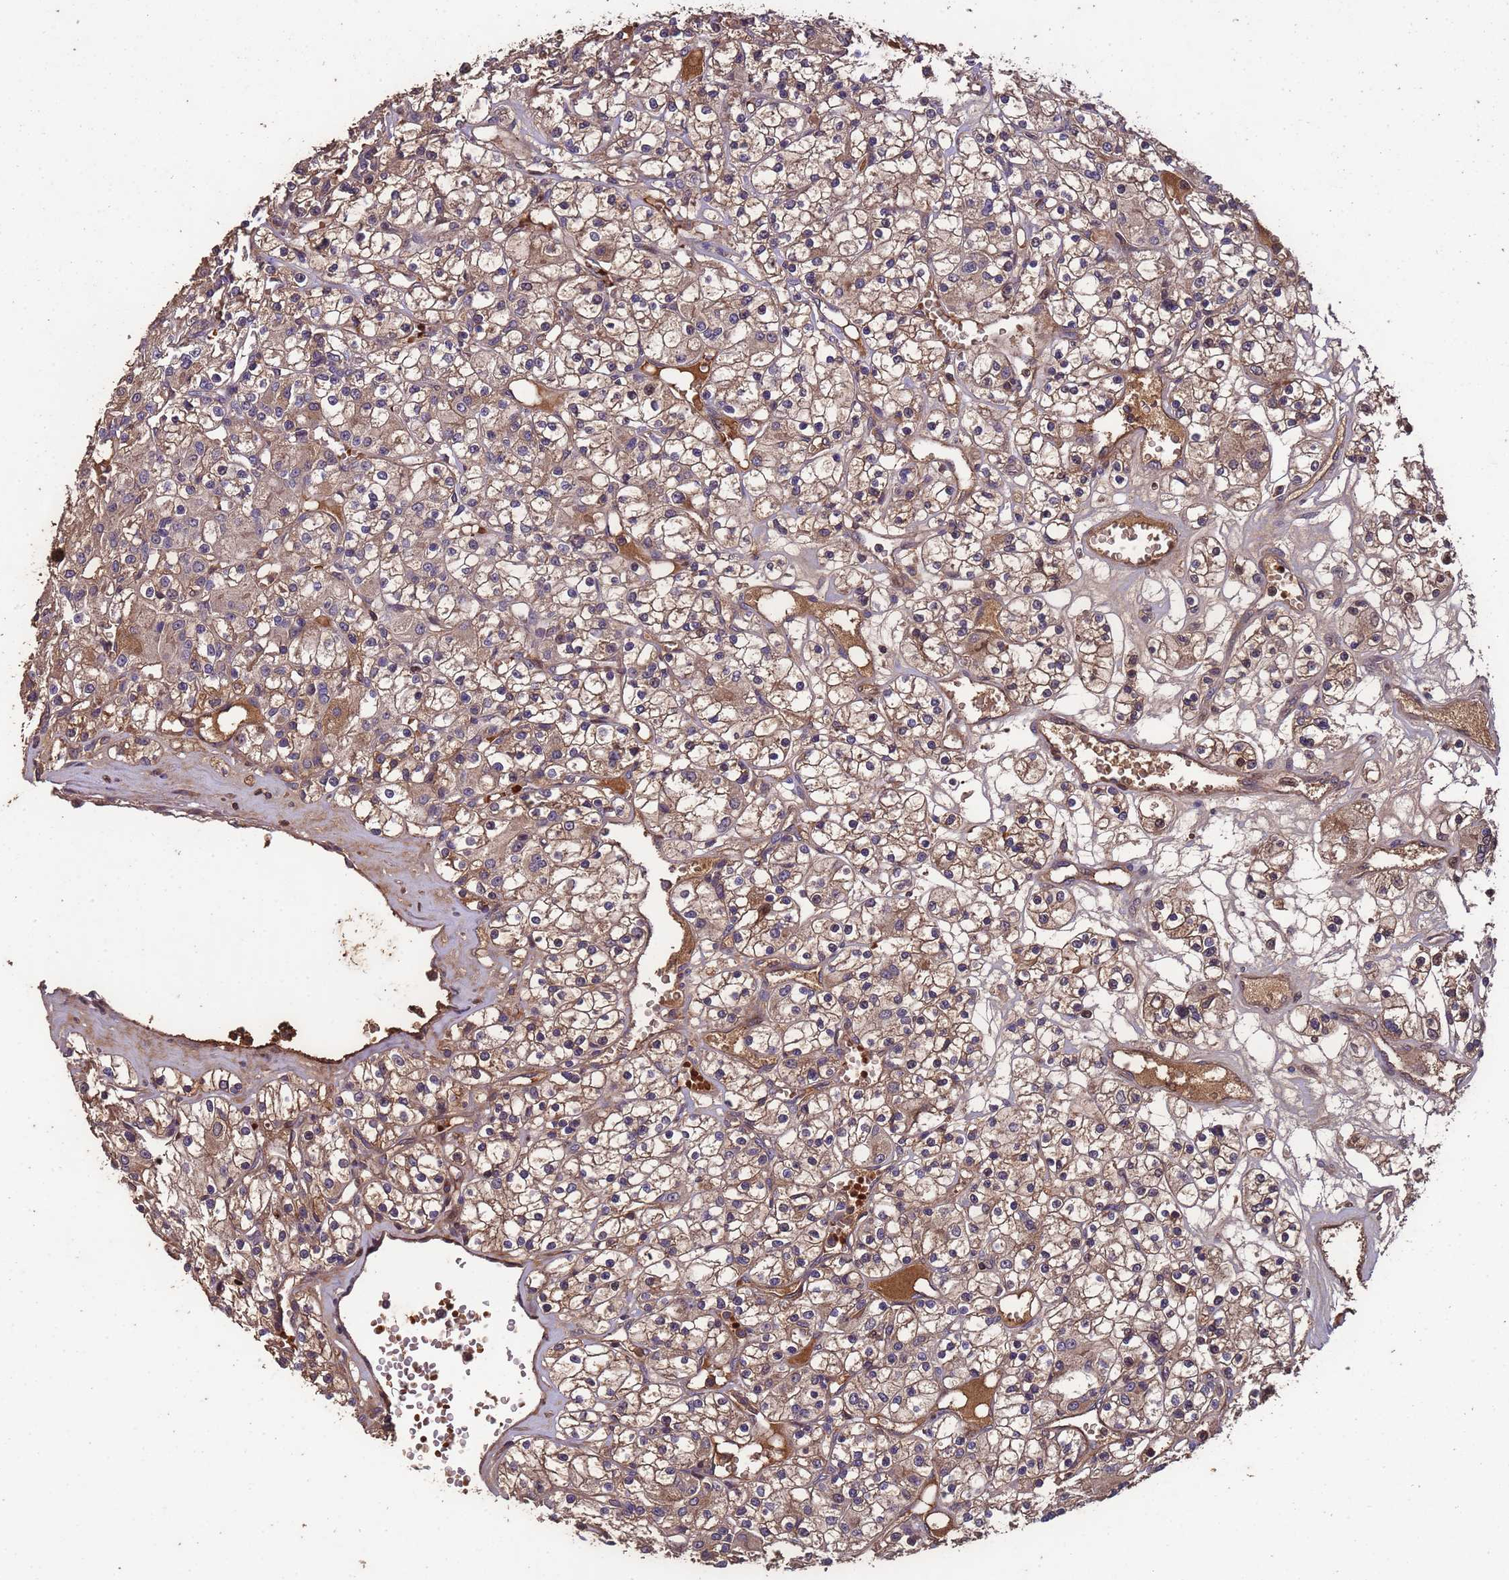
{"staining": {"intensity": "moderate", "quantity": ">75%", "location": "cytoplasmic/membranous"}, "tissue": "renal cancer", "cell_type": "Tumor cells", "image_type": "cancer", "snomed": [{"axis": "morphology", "description": "Adenocarcinoma, NOS"}, {"axis": "topography", "description": "Kidney"}], "caption": "Moderate cytoplasmic/membranous expression is seen in approximately >75% of tumor cells in adenocarcinoma (renal).", "gene": "CCDC184", "patient": {"sex": "female", "age": 59}}